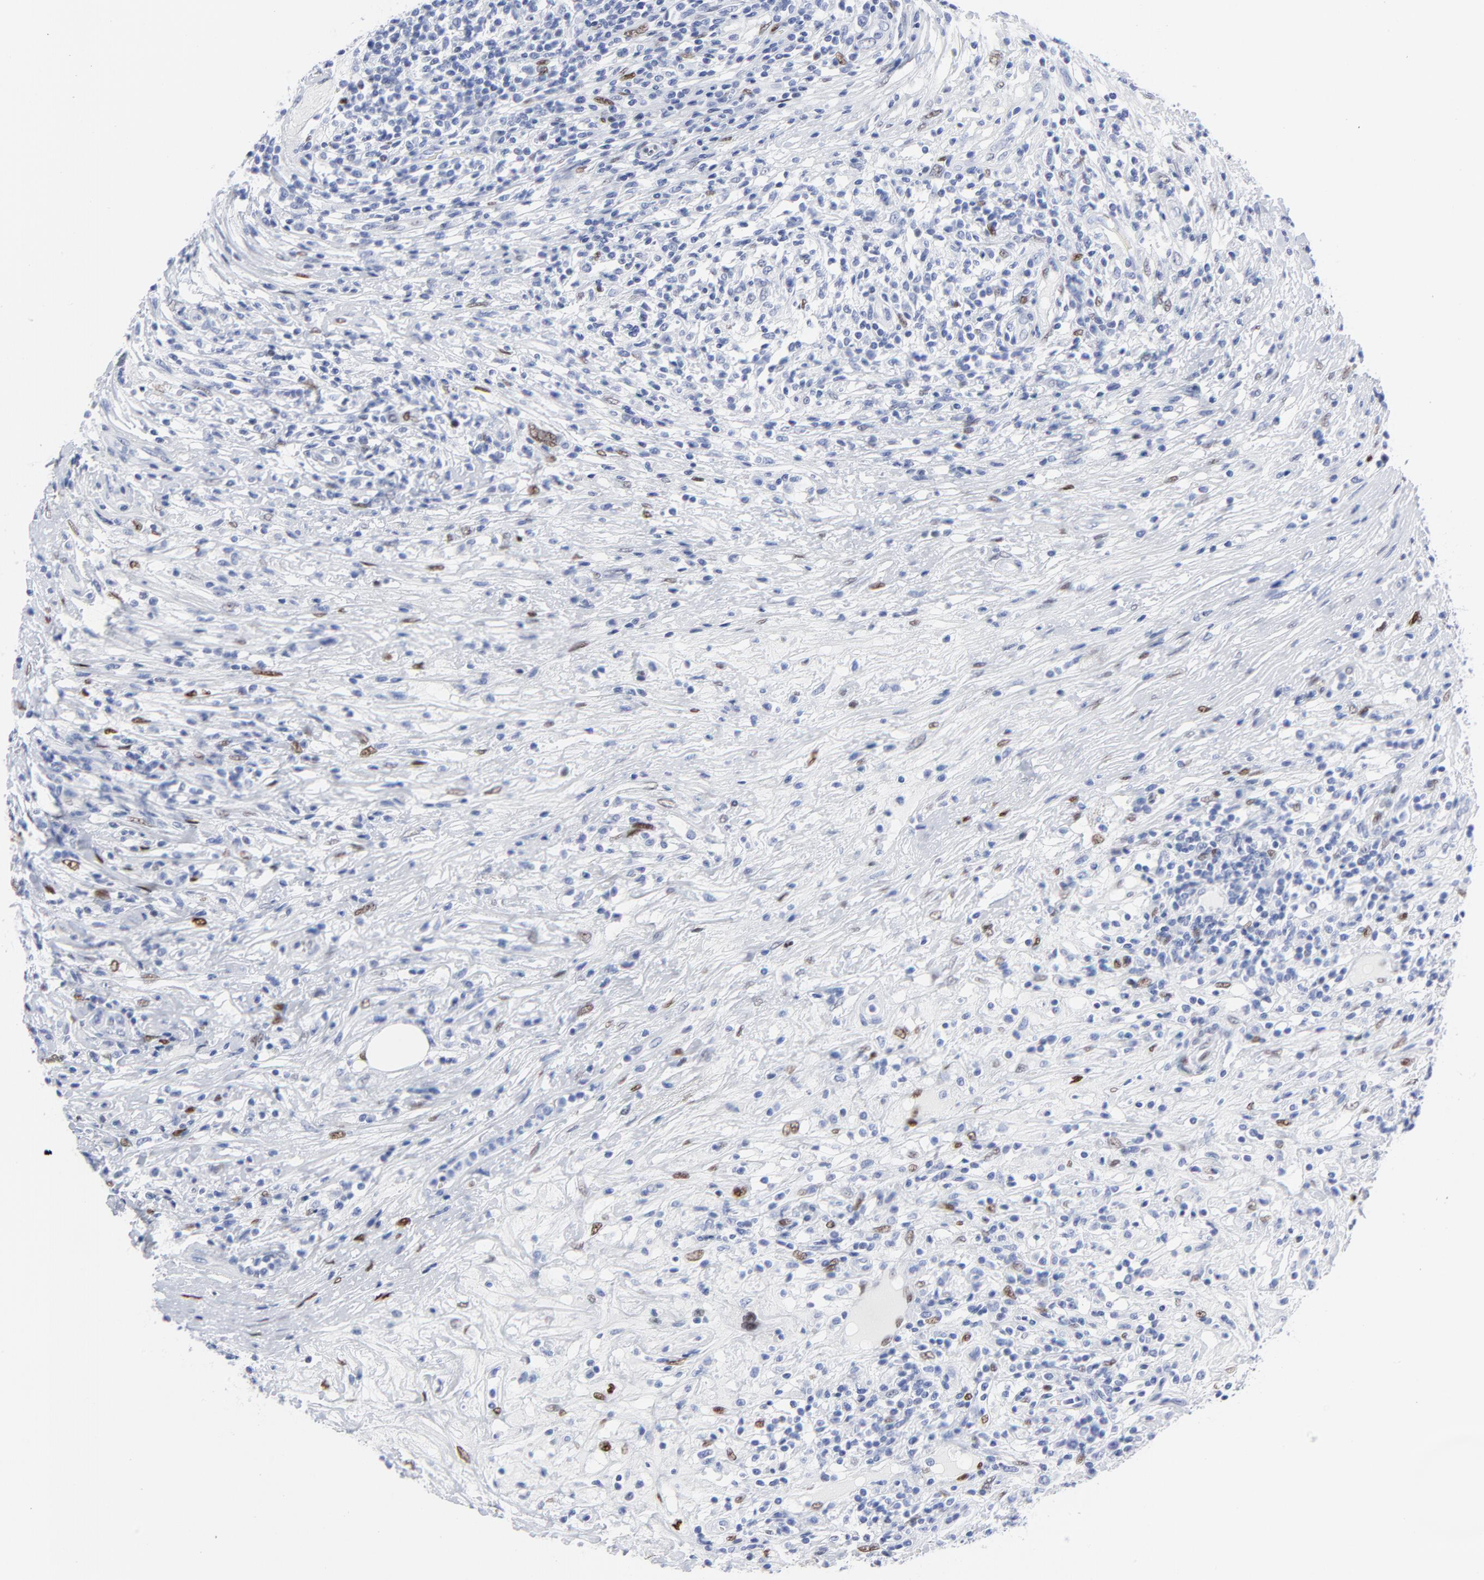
{"staining": {"intensity": "moderate", "quantity": "<25%", "location": "nuclear"}, "tissue": "lymphoma", "cell_type": "Tumor cells", "image_type": "cancer", "snomed": [{"axis": "morphology", "description": "Malignant lymphoma, non-Hodgkin's type, High grade"}, {"axis": "topography", "description": "Lymph node"}], "caption": "Protein staining shows moderate nuclear staining in about <25% of tumor cells in malignant lymphoma, non-Hodgkin's type (high-grade).", "gene": "JUN", "patient": {"sex": "female", "age": 84}}